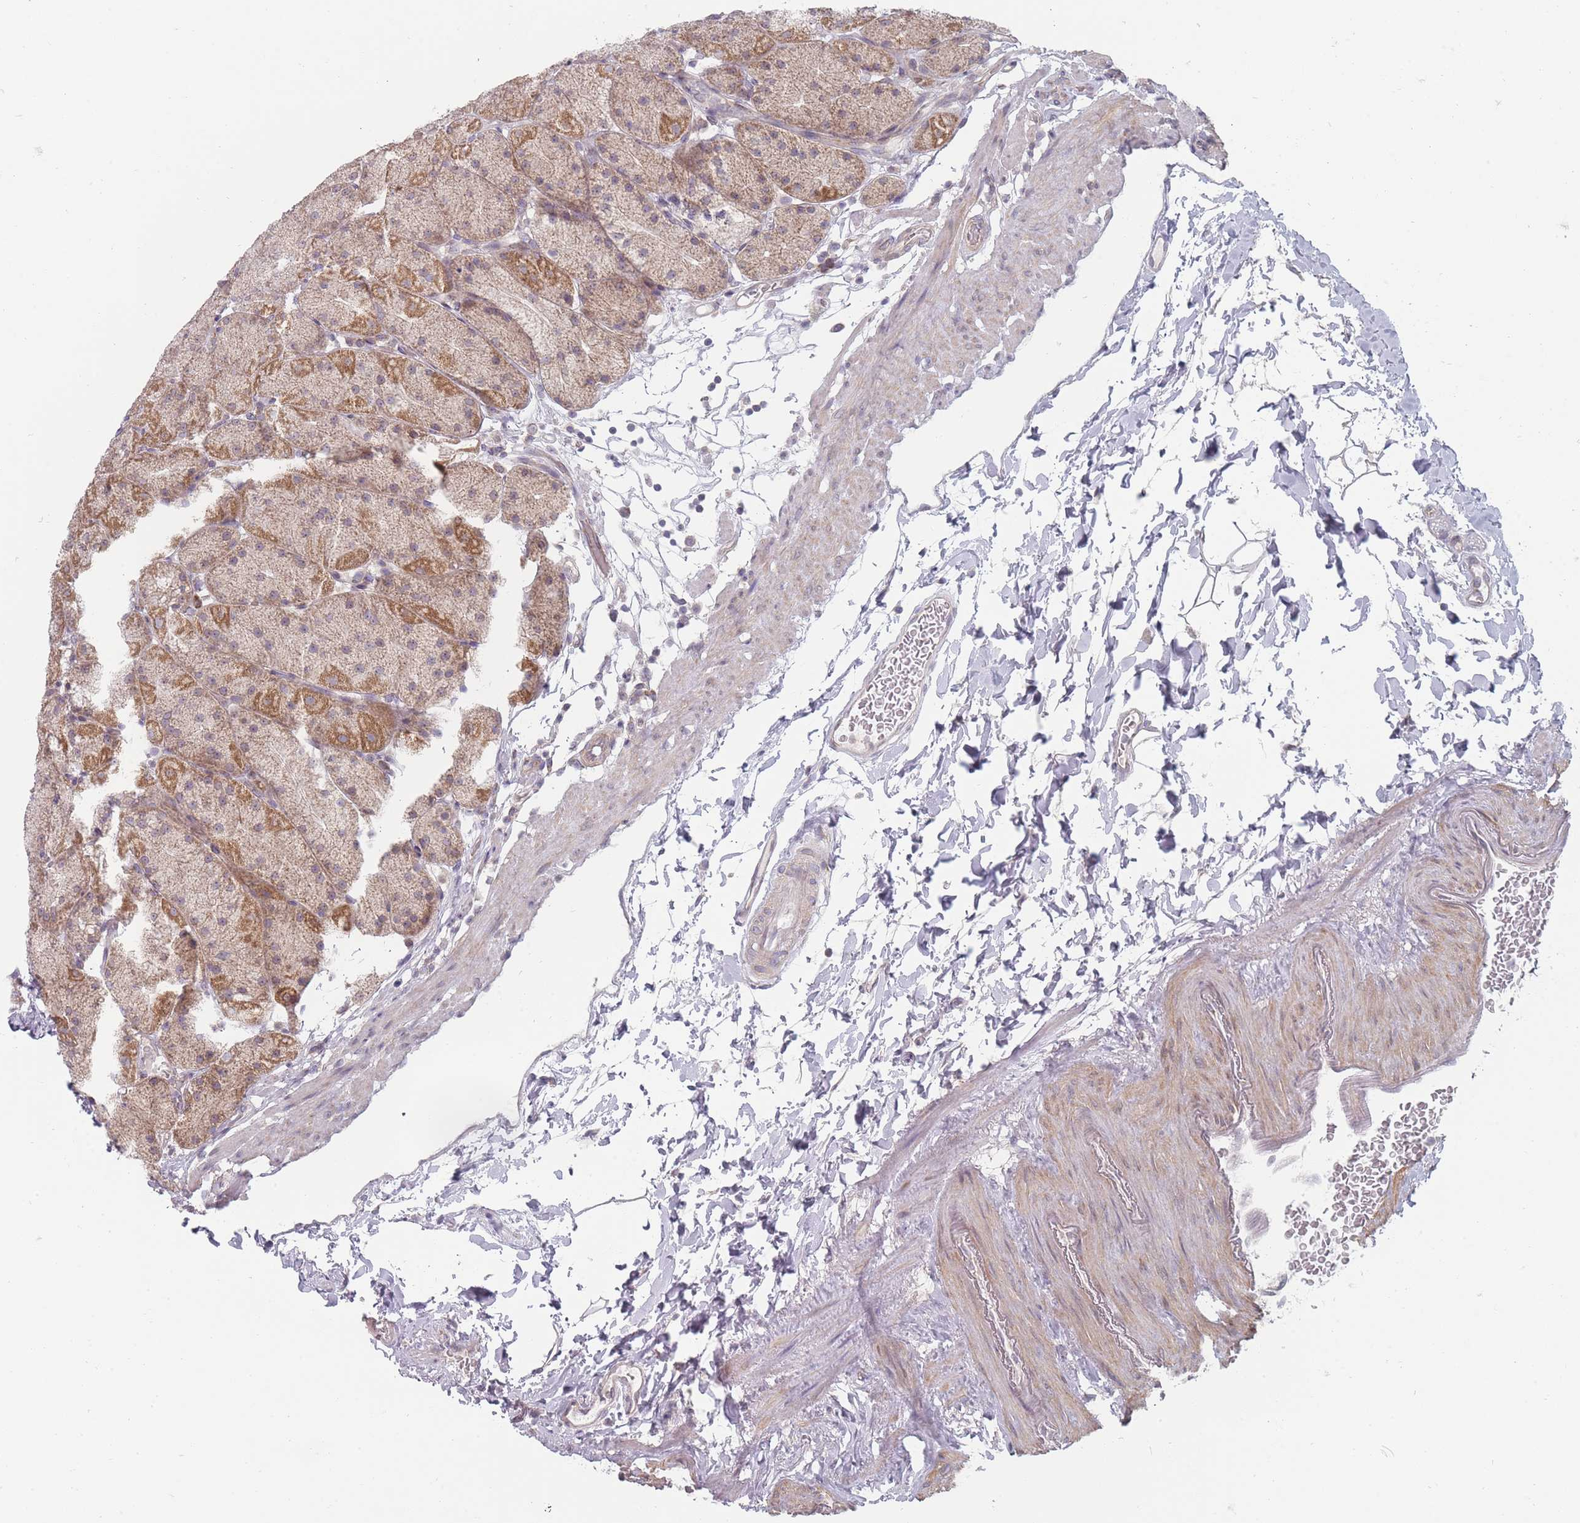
{"staining": {"intensity": "moderate", "quantity": ">75%", "location": "cytoplasmic/membranous"}, "tissue": "stomach", "cell_type": "Glandular cells", "image_type": "normal", "snomed": [{"axis": "morphology", "description": "Normal tissue, NOS"}, {"axis": "topography", "description": "Stomach, upper"}, {"axis": "topography", "description": "Stomach, lower"}], "caption": "Protein staining of normal stomach displays moderate cytoplasmic/membranous expression in approximately >75% of glandular cells.", "gene": "PCDH12", "patient": {"sex": "male", "age": 67}}